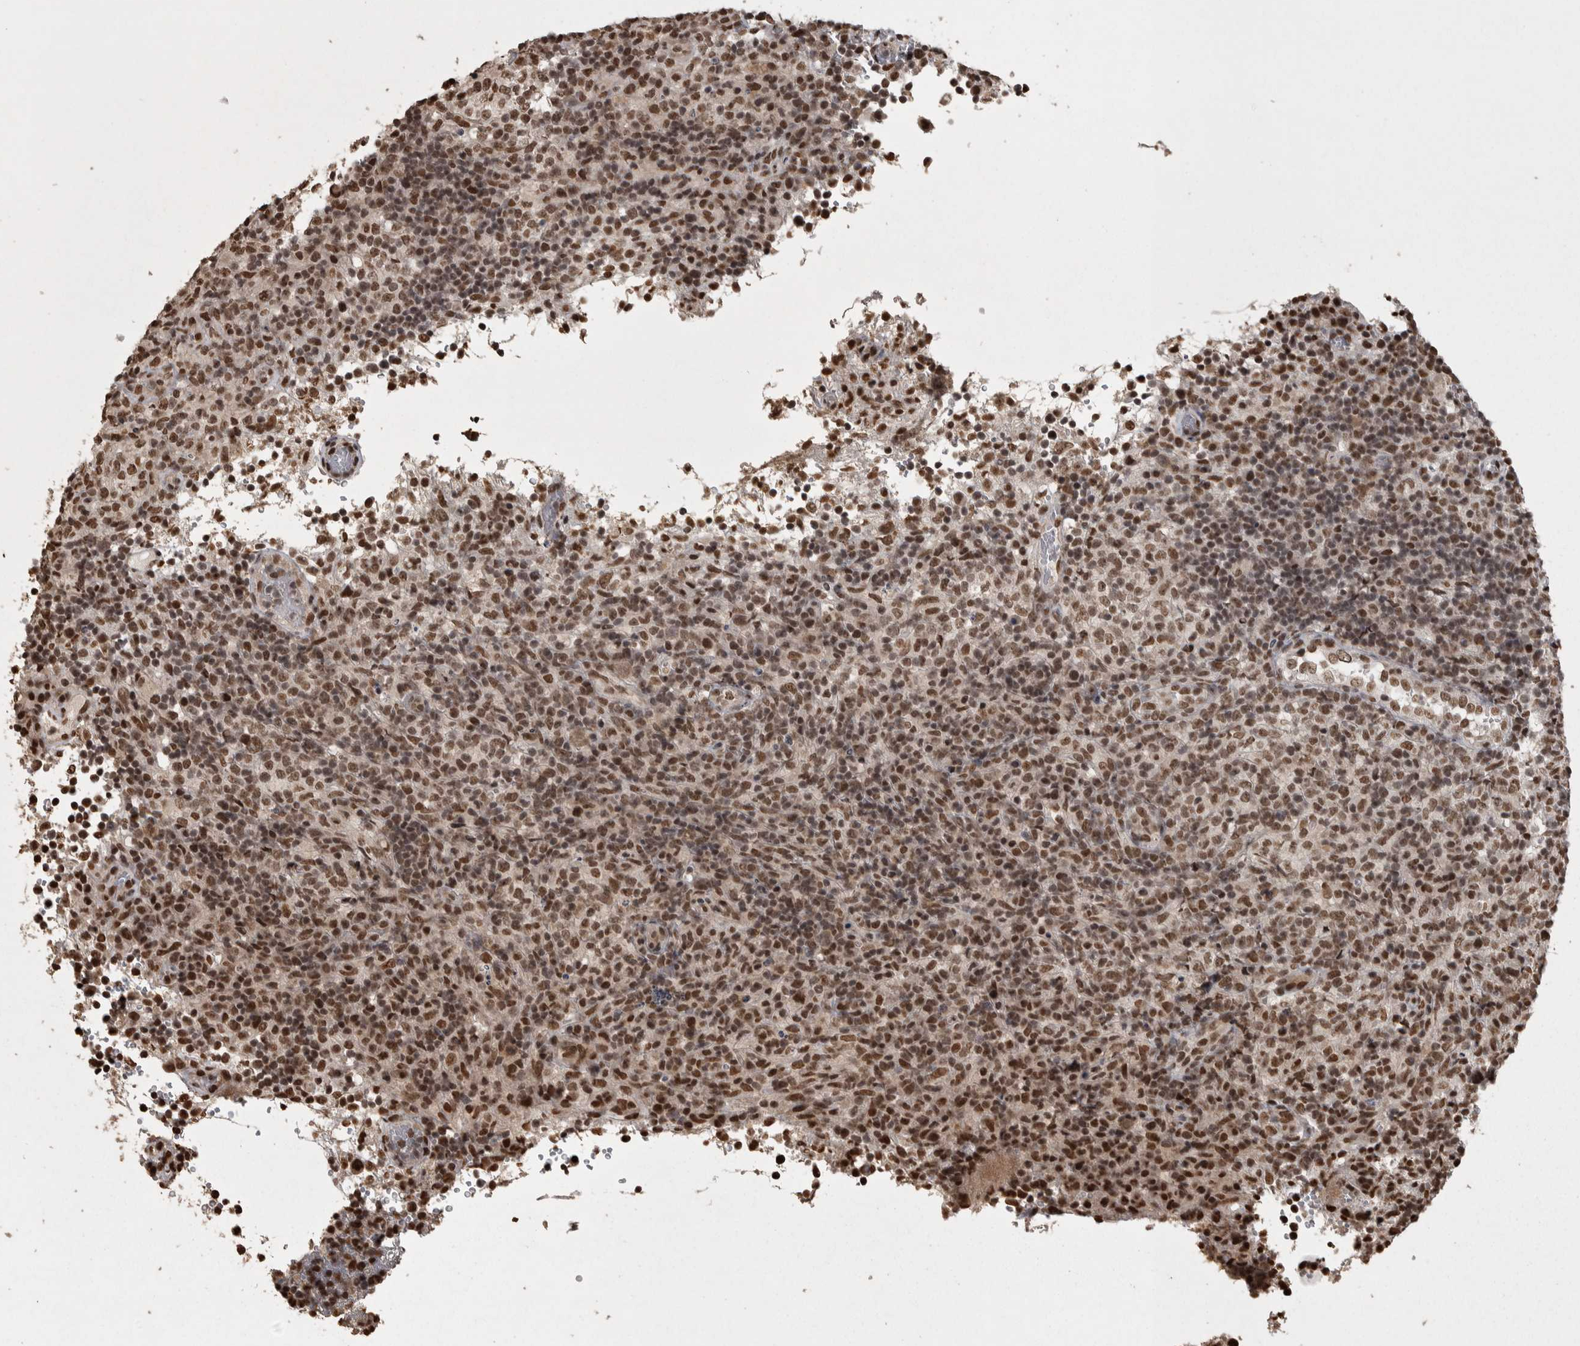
{"staining": {"intensity": "moderate", "quantity": ">75%", "location": "nuclear"}, "tissue": "lymphoma", "cell_type": "Tumor cells", "image_type": "cancer", "snomed": [{"axis": "morphology", "description": "Malignant lymphoma, non-Hodgkin's type, High grade"}, {"axis": "topography", "description": "Lymph node"}], "caption": "Human malignant lymphoma, non-Hodgkin's type (high-grade) stained with a brown dye demonstrates moderate nuclear positive positivity in approximately >75% of tumor cells.", "gene": "ZFHX4", "patient": {"sex": "female", "age": 76}}